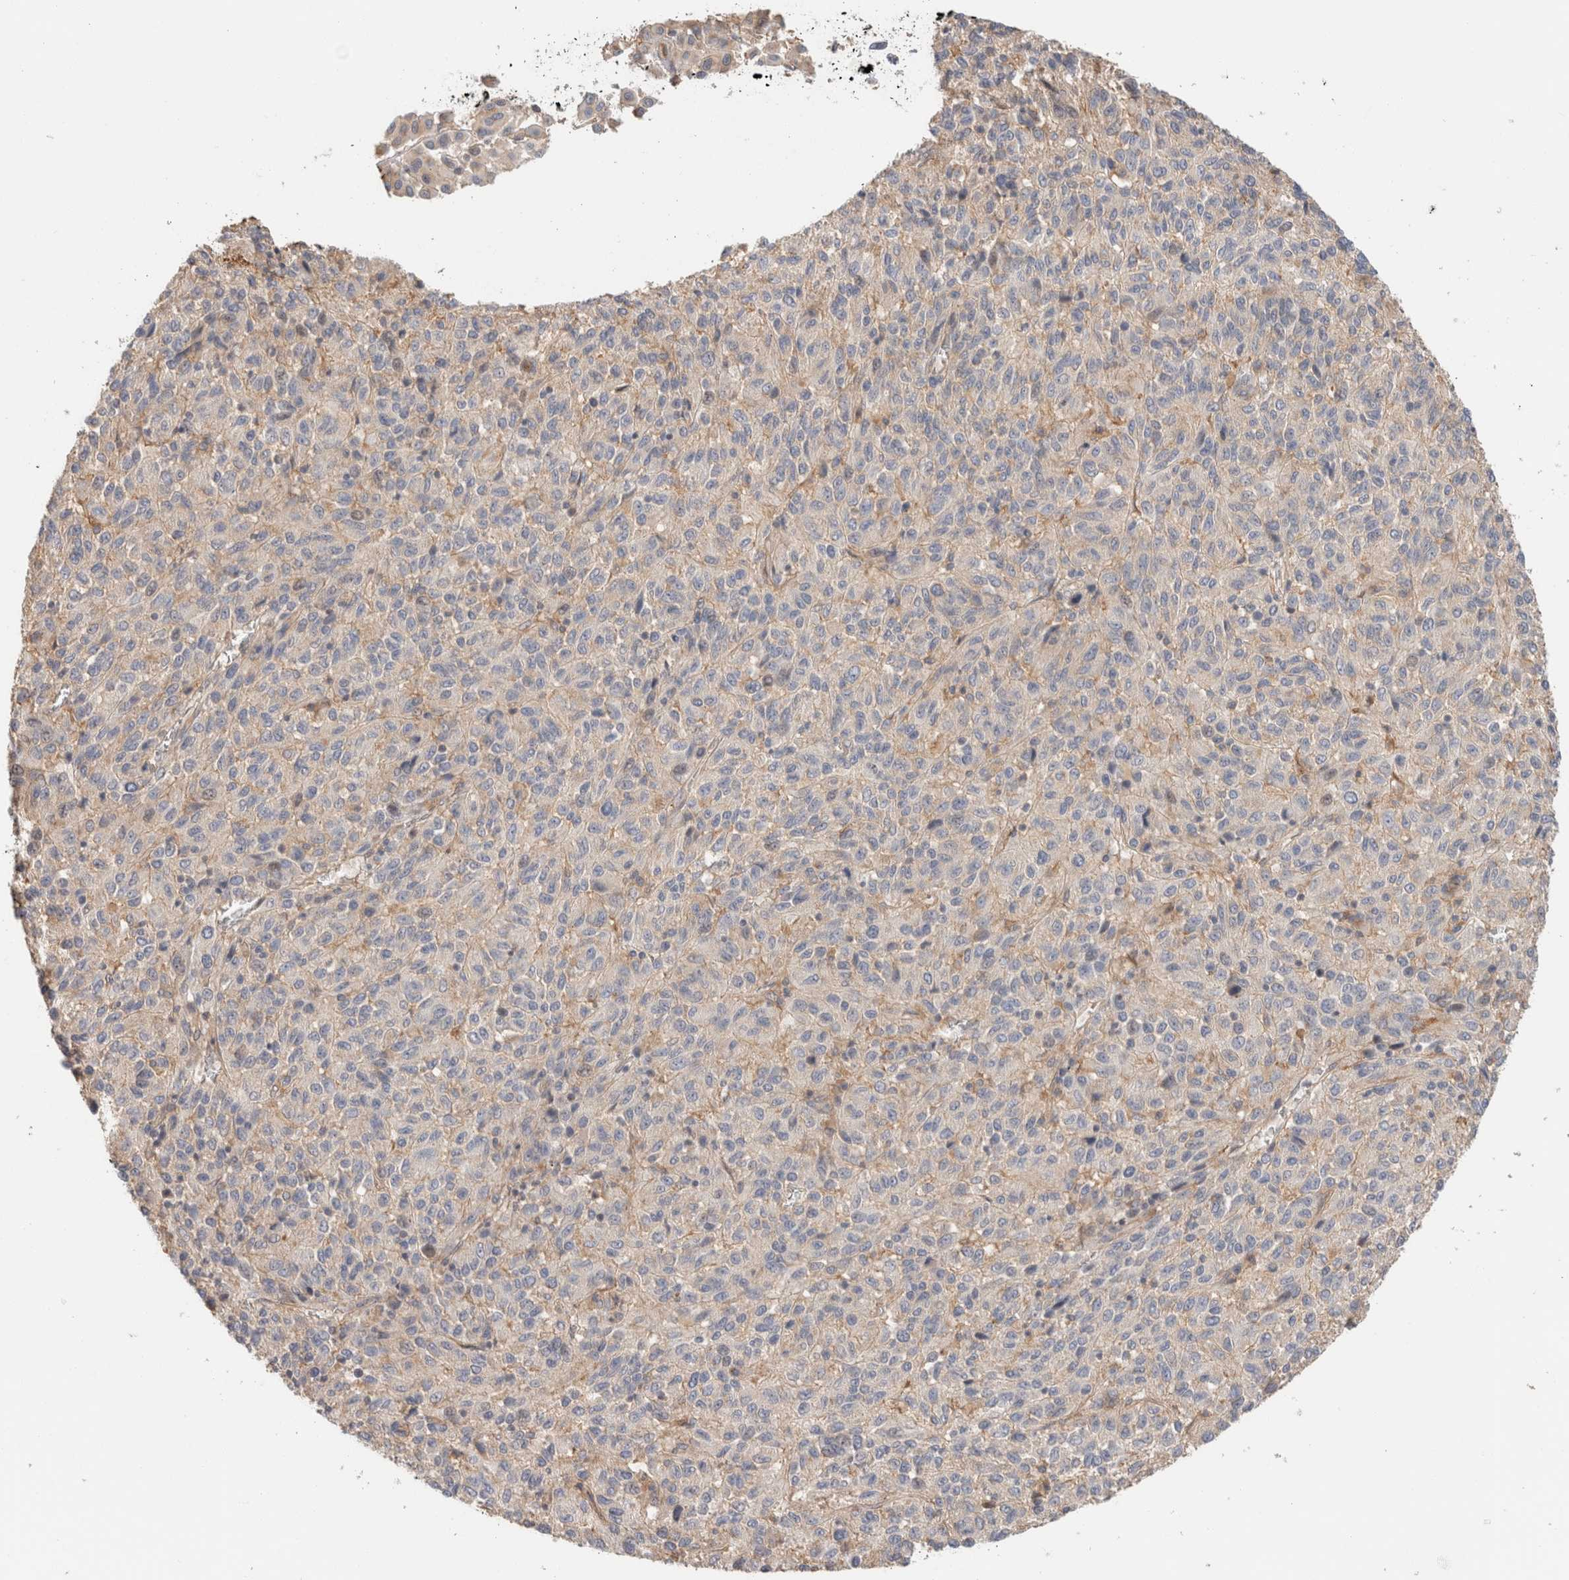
{"staining": {"intensity": "negative", "quantity": "none", "location": "none"}, "tissue": "melanoma", "cell_type": "Tumor cells", "image_type": "cancer", "snomed": [{"axis": "morphology", "description": "Malignant melanoma, Metastatic site"}, {"axis": "topography", "description": "Lung"}], "caption": "Immunohistochemistry of malignant melanoma (metastatic site) reveals no expression in tumor cells.", "gene": "ID3", "patient": {"sex": "male", "age": 64}}